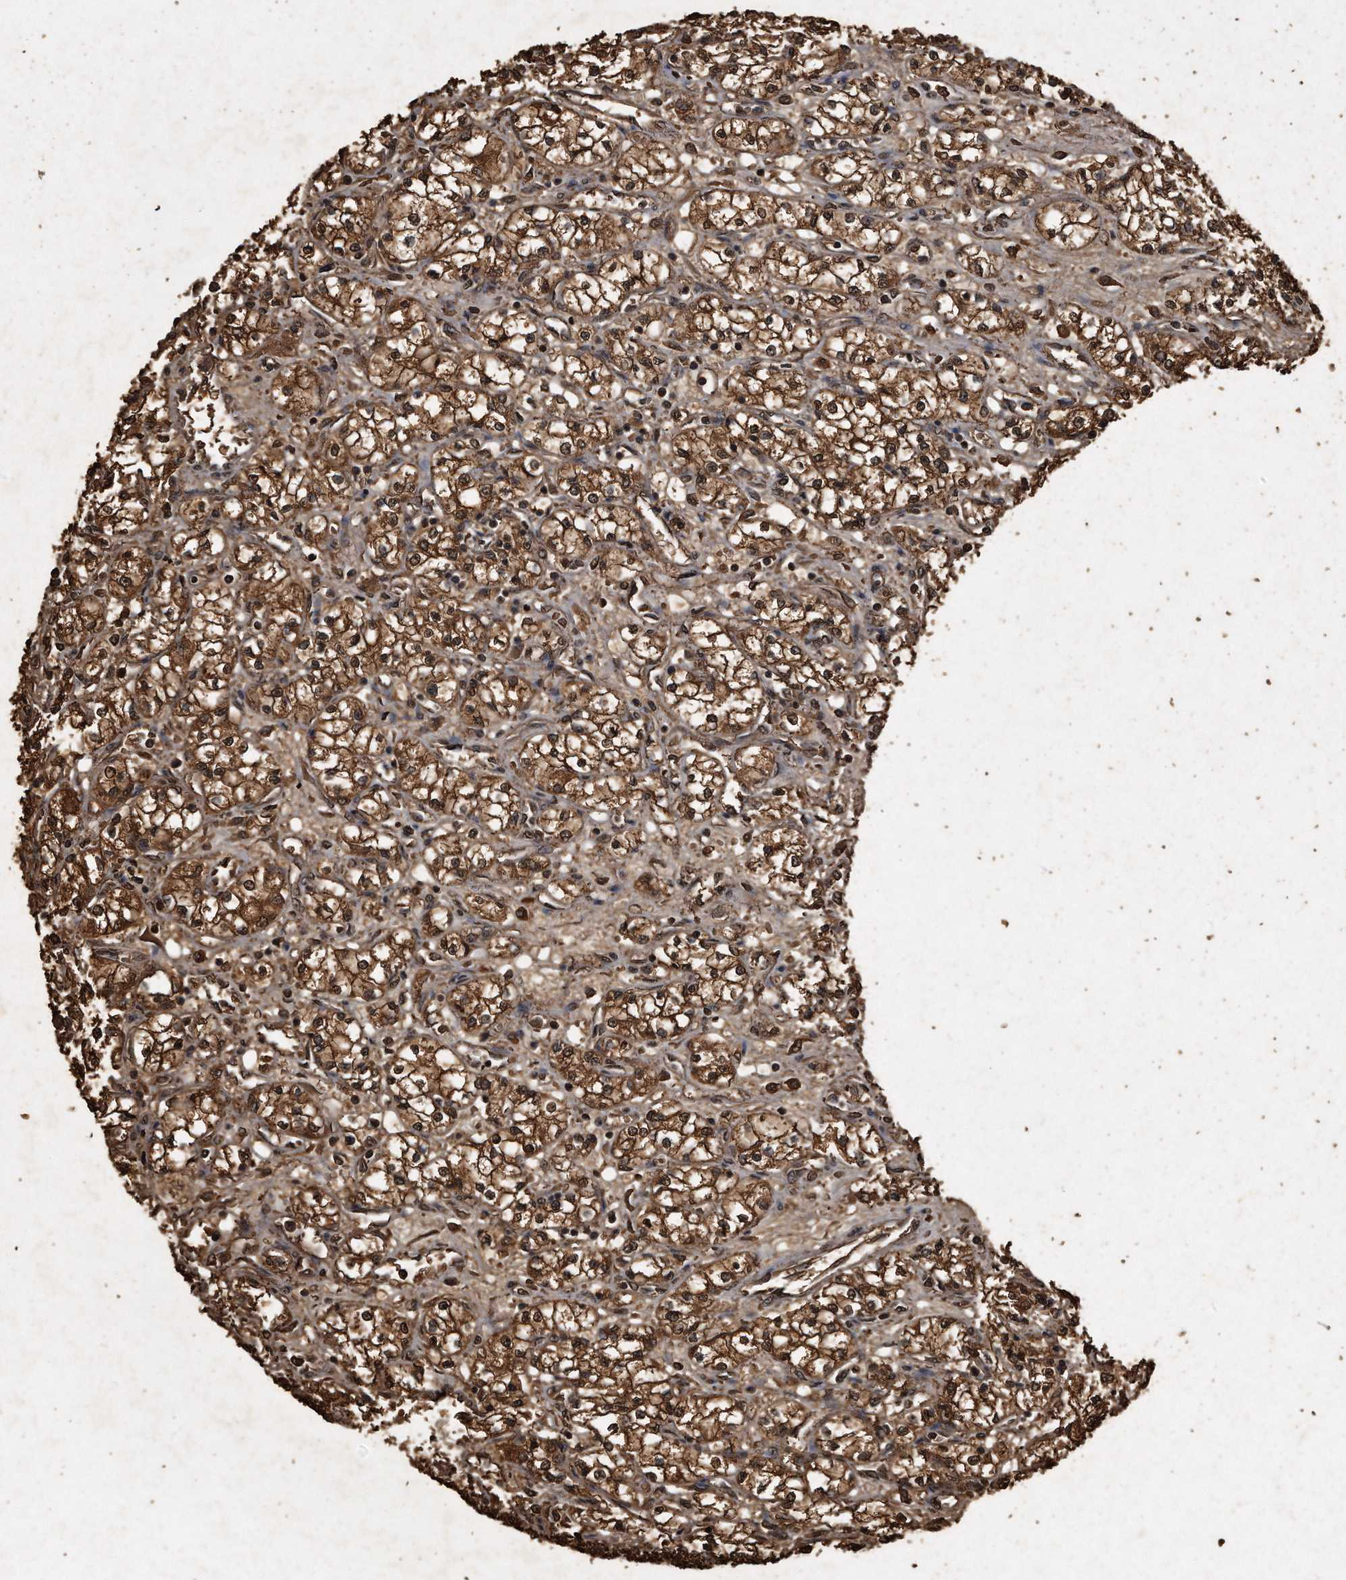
{"staining": {"intensity": "strong", "quantity": ">75%", "location": "cytoplasmic/membranous"}, "tissue": "renal cancer", "cell_type": "Tumor cells", "image_type": "cancer", "snomed": [{"axis": "morphology", "description": "Normal tissue, NOS"}, {"axis": "morphology", "description": "Adenocarcinoma, NOS"}, {"axis": "topography", "description": "Kidney"}], "caption": "A brown stain labels strong cytoplasmic/membranous positivity of a protein in adenocarcinoma (renal) tumor cells. (DAB = brown stain, brightfield microscopy at high magnification).", "gene": "CFLAR", "patient": {"sex": "male", "age": 59}}